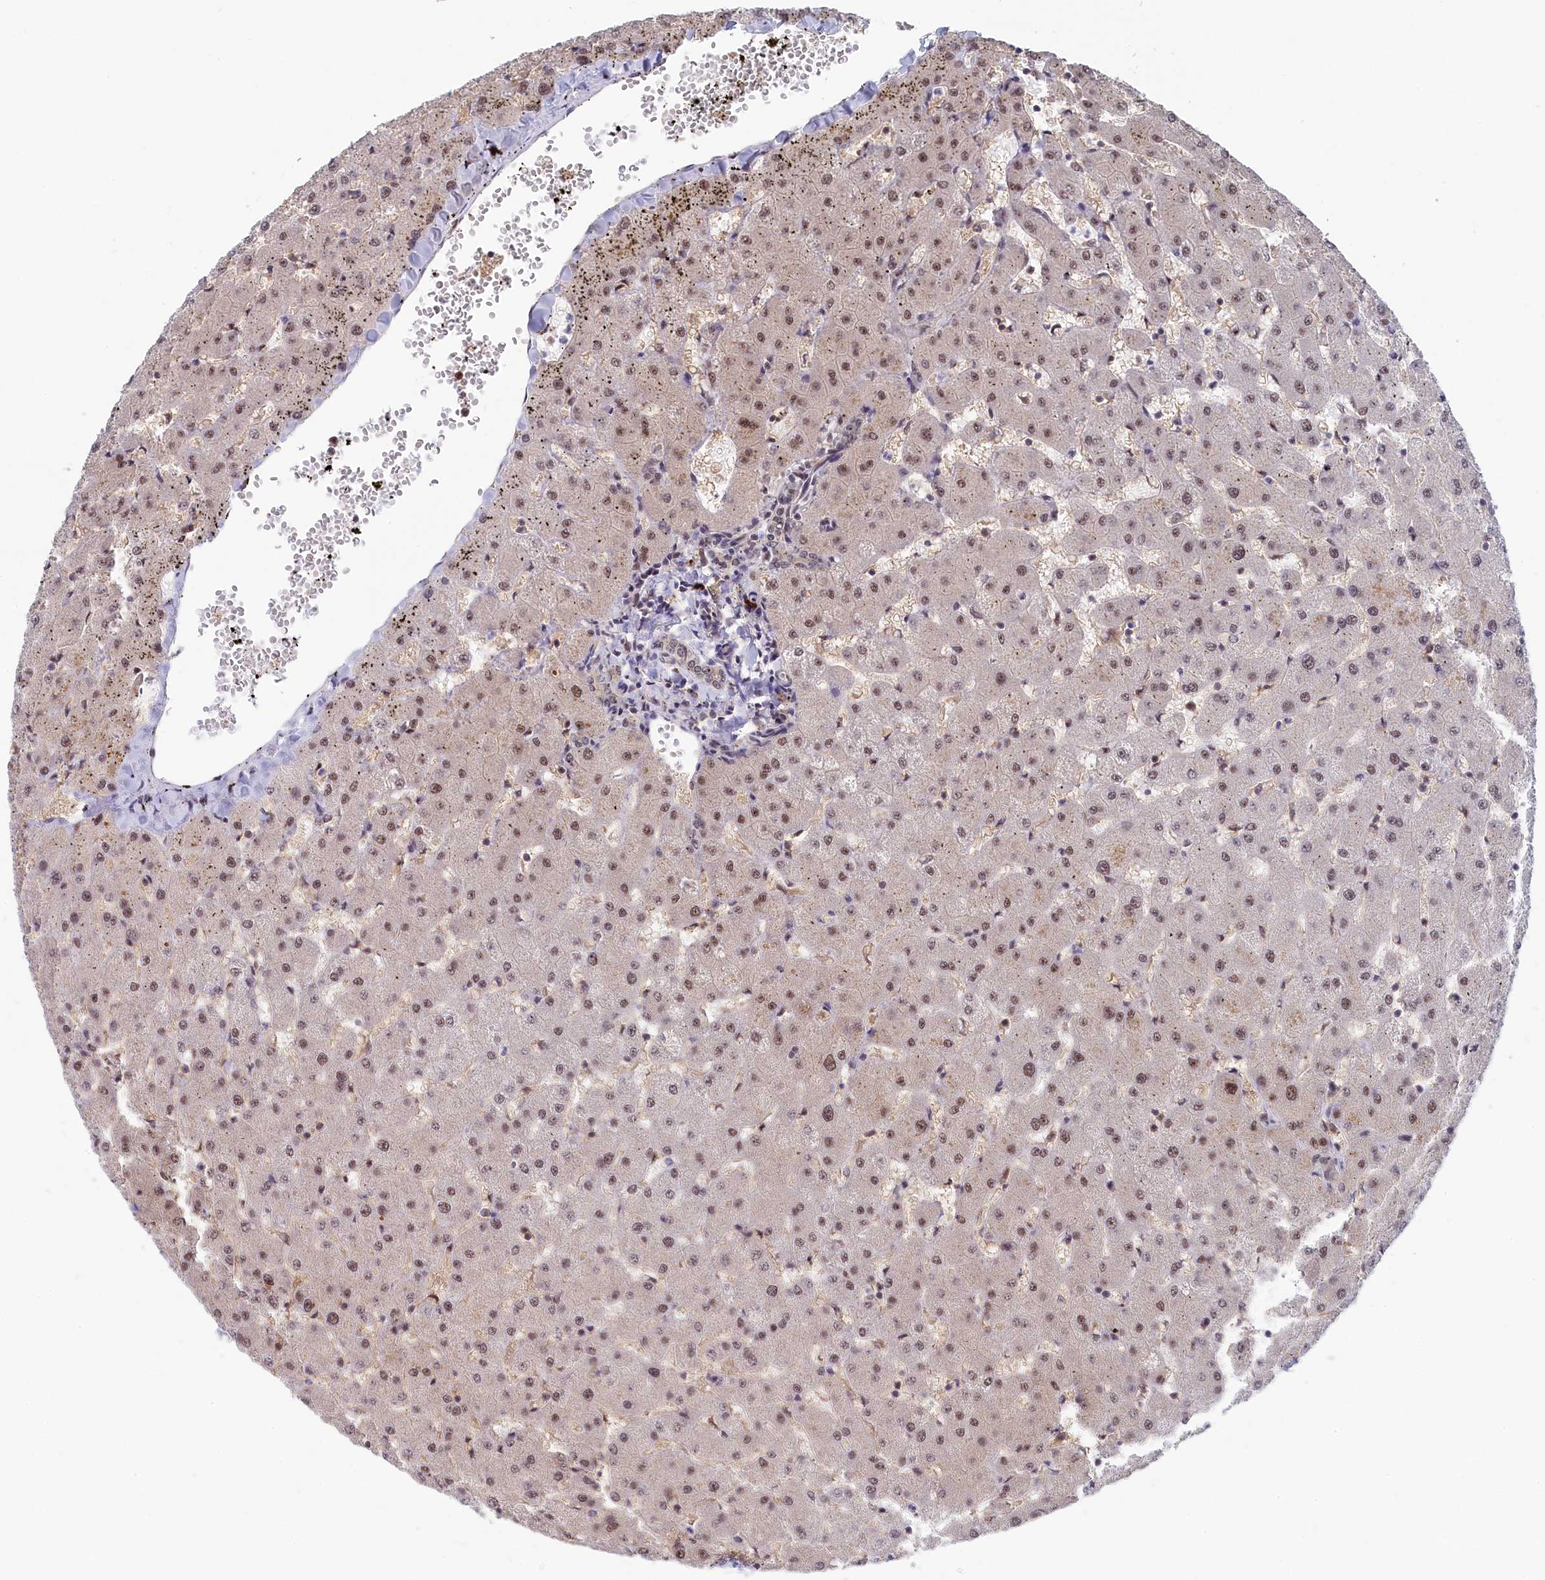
{"staining": {"intensity": "weak", "quantity": "25%-75%", "location": "nuclear"}, "tissue": "liver", "cell_type": "Cholangiocytes", "image_type": "normal", "snomed": [{"axis": "morphology", "description": "Normal tissue, NOS"}, {"axis": "topography", "description": "Liver"}], "caption": "Protein staining of normal liver reveals weak nuclear expression in approximately 25%-75% of cholangiocytes.", "gene": "TAB1", "patient": {"sex": "female", "age": 63}}